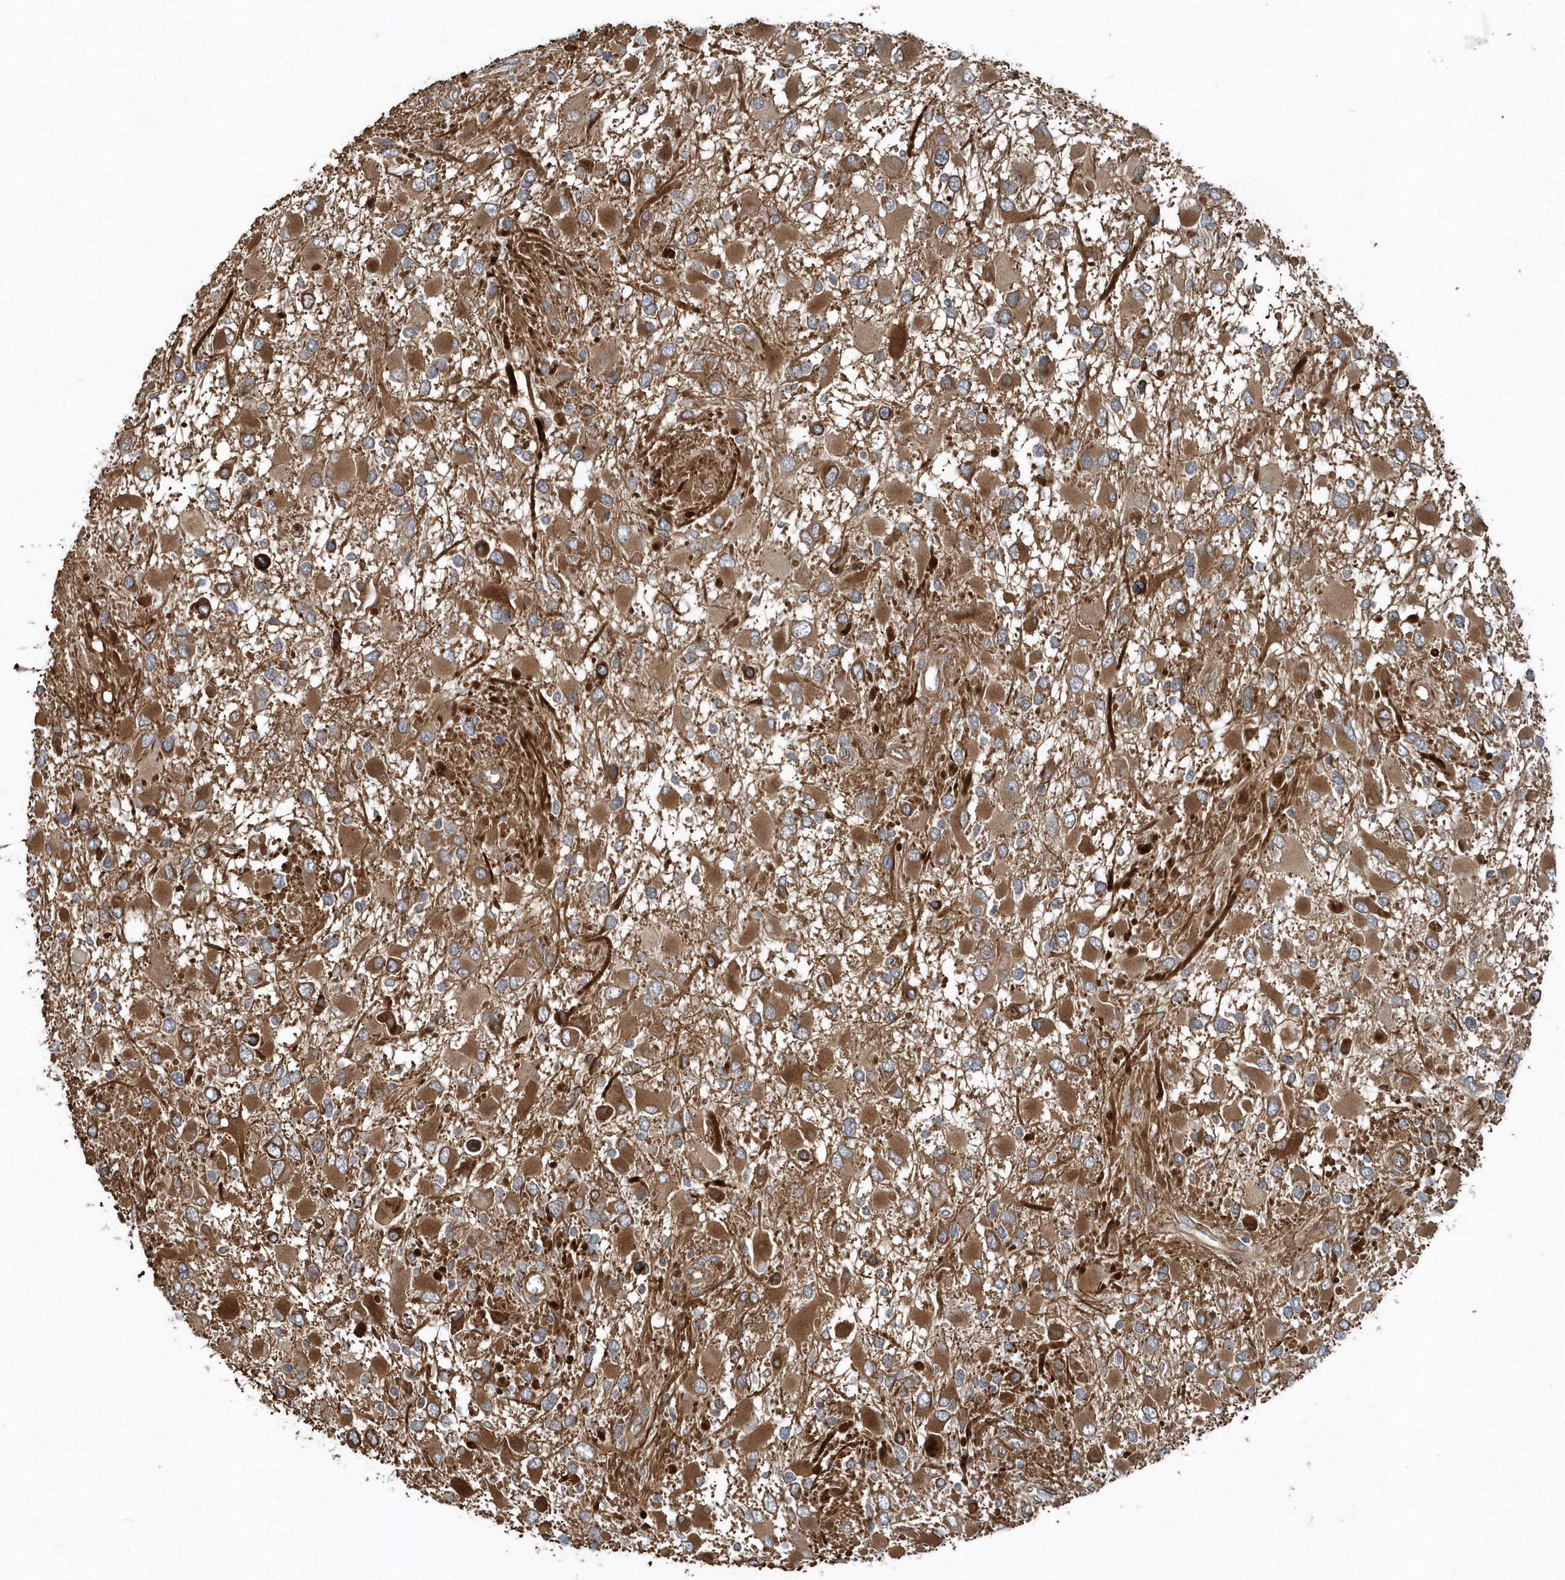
{"staining": {"intensity": "strong", "quantity": ">75%", "location": "cytoplasmic/membranous"}, "tissue": "glioma", "cell_type": "Tumor cells", "image_type": "cancer", "snomed": [{"axis": "morphology", "description": "Glioma, malignant, High grade"}, {"axis": "topography", "description": "Brain"}], "caption": "Protein positivity by immunohistochemistry (IHC) exhibits strong cytoplasmic/membranous expression in about >75% of tumor cells in glioma.", "gene": "MCC", "patient": {"sex": "male", "age": 53}}